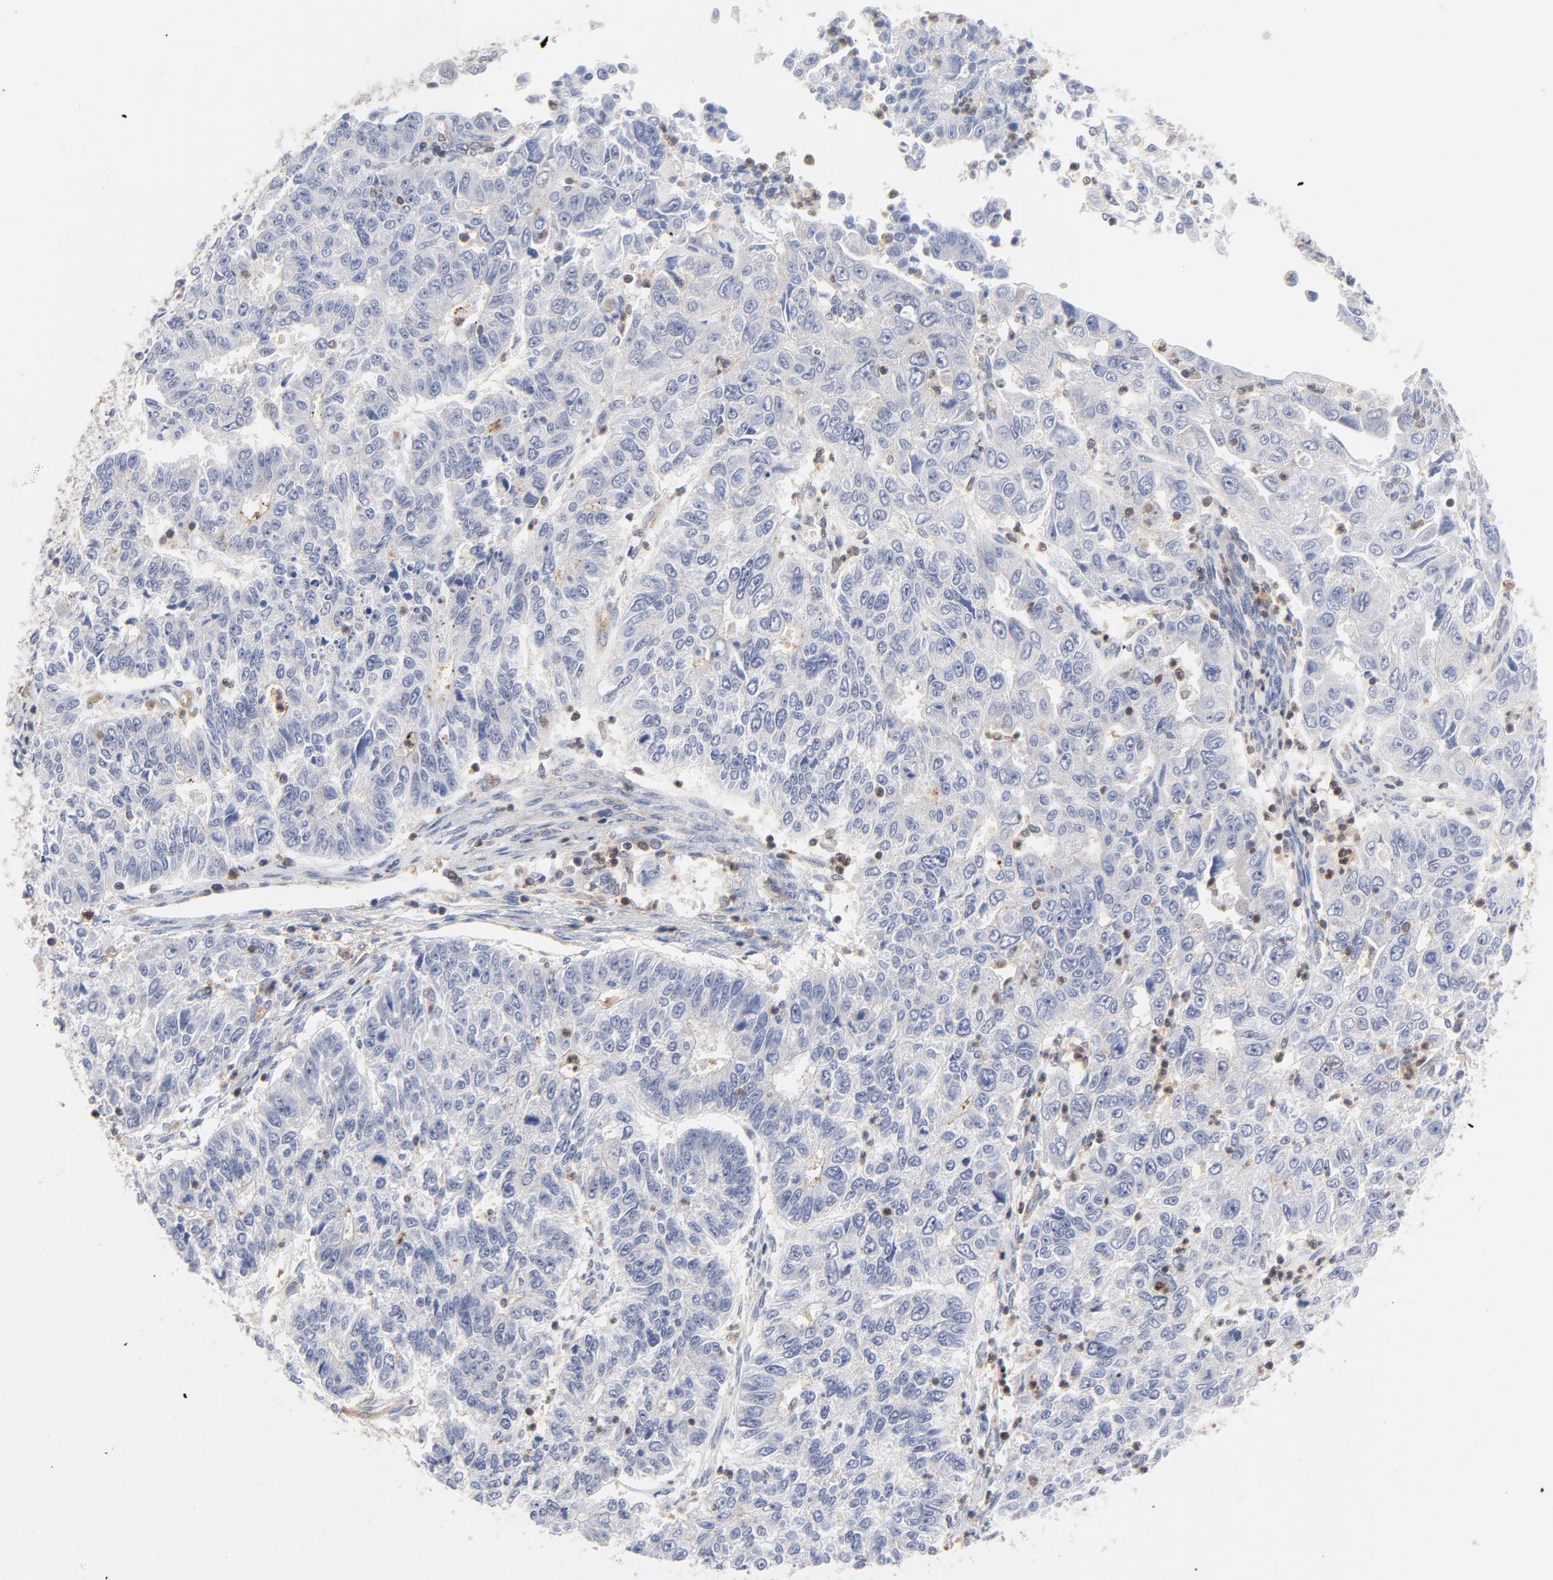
{"staining": {"intensity": "weak", "quantity": "<25%", "location": "cytoplasmic/membranous"}, "tissue": "endometrial cancer", "cell_type": "Tumor cells", "image_type": "cancer", "snomed": [{"axis": "morphology", "description": "Adenocarcinoma, NOS"}, {"axis": "topography", "description": "Endometrium"}], "caption": "Immunohistochemistry photomicrograph of neoplastic tissue: human endometrial adenocarcinoma stained with DAB (3,3'-diaminobenzidine) displays no significant protein positivity in tumor cells.", "gene": "CAB39L", "patient": {"sex": "female", "age": 42}}